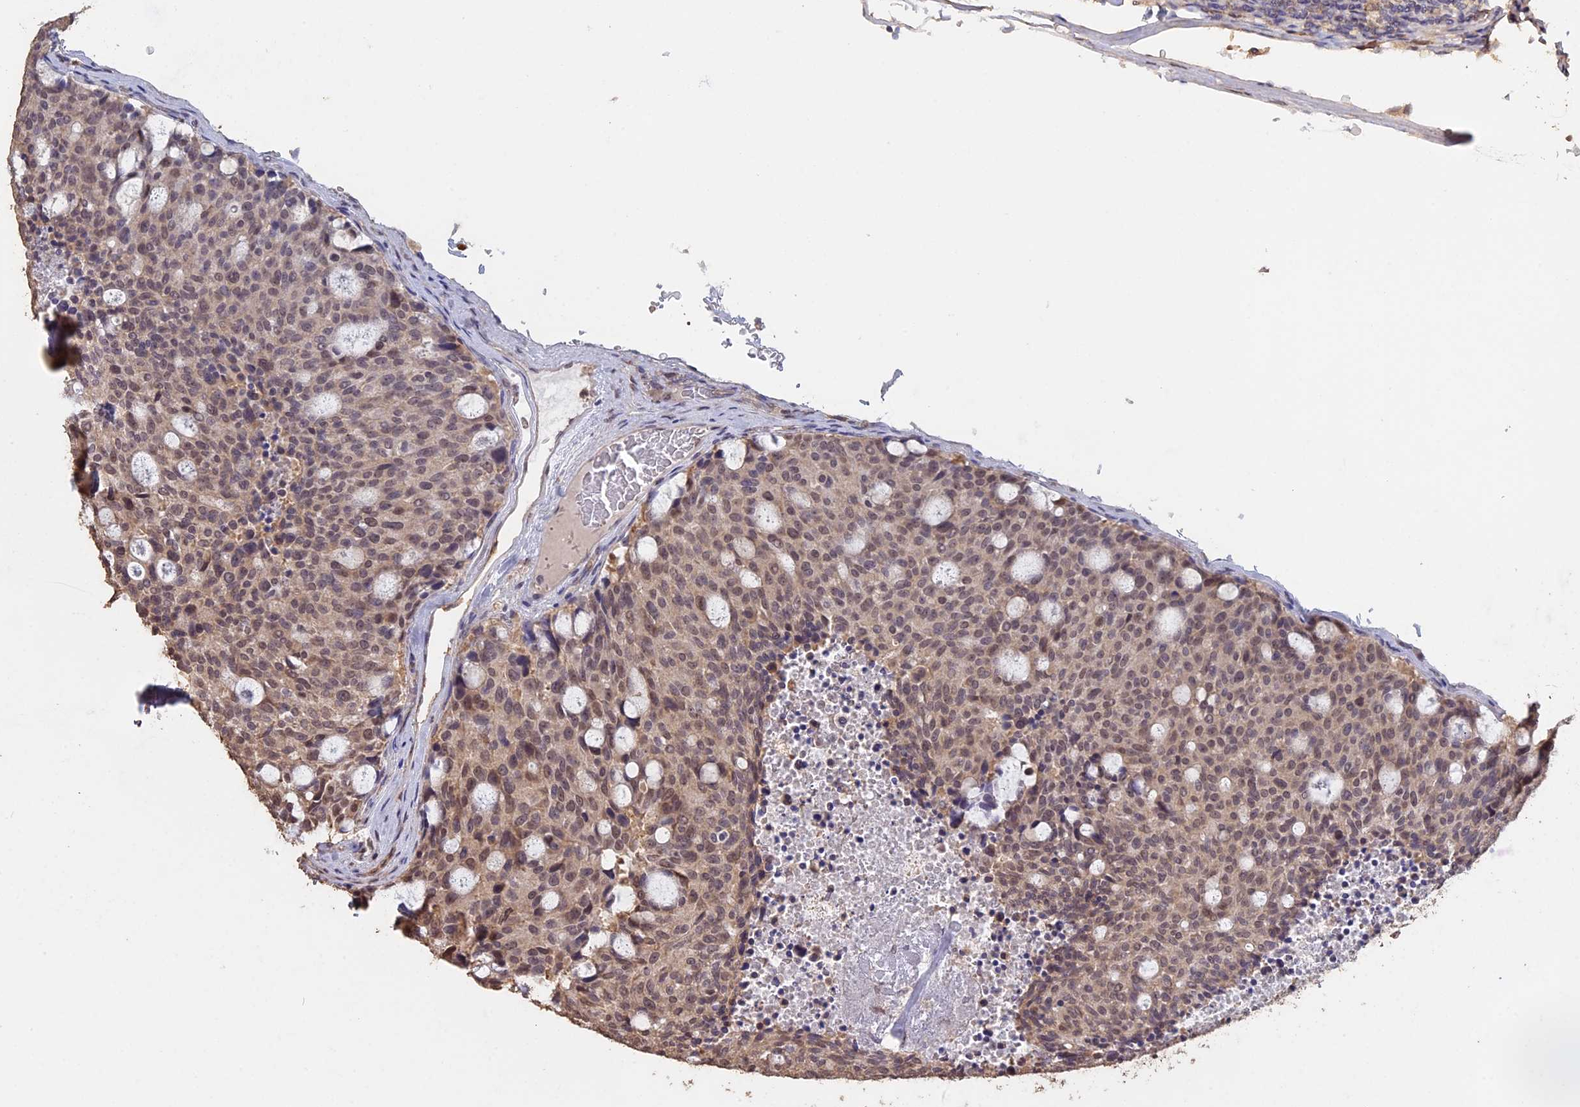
{"staining": {"intensity": "weak", "quantity": ">75%", "location": "nuclear"}, "tissue": "carcinoid", "cell_type": "Tumor cells", "image_type": "cancer", "snomed": [{"axis": "morphology", "description": "Carcinoid, malignant, NOS"}, {"axis": "topography", "description": "Pancreas"}], "caption": "High-power microscopy captured an immunohistochemistry micrograph of malignant carcinoid, revealing weak nuclear staining in approximately >75% of tumor cells.", "gene": "PSMC6", "patient": {"sex": "female", "age": 54}}